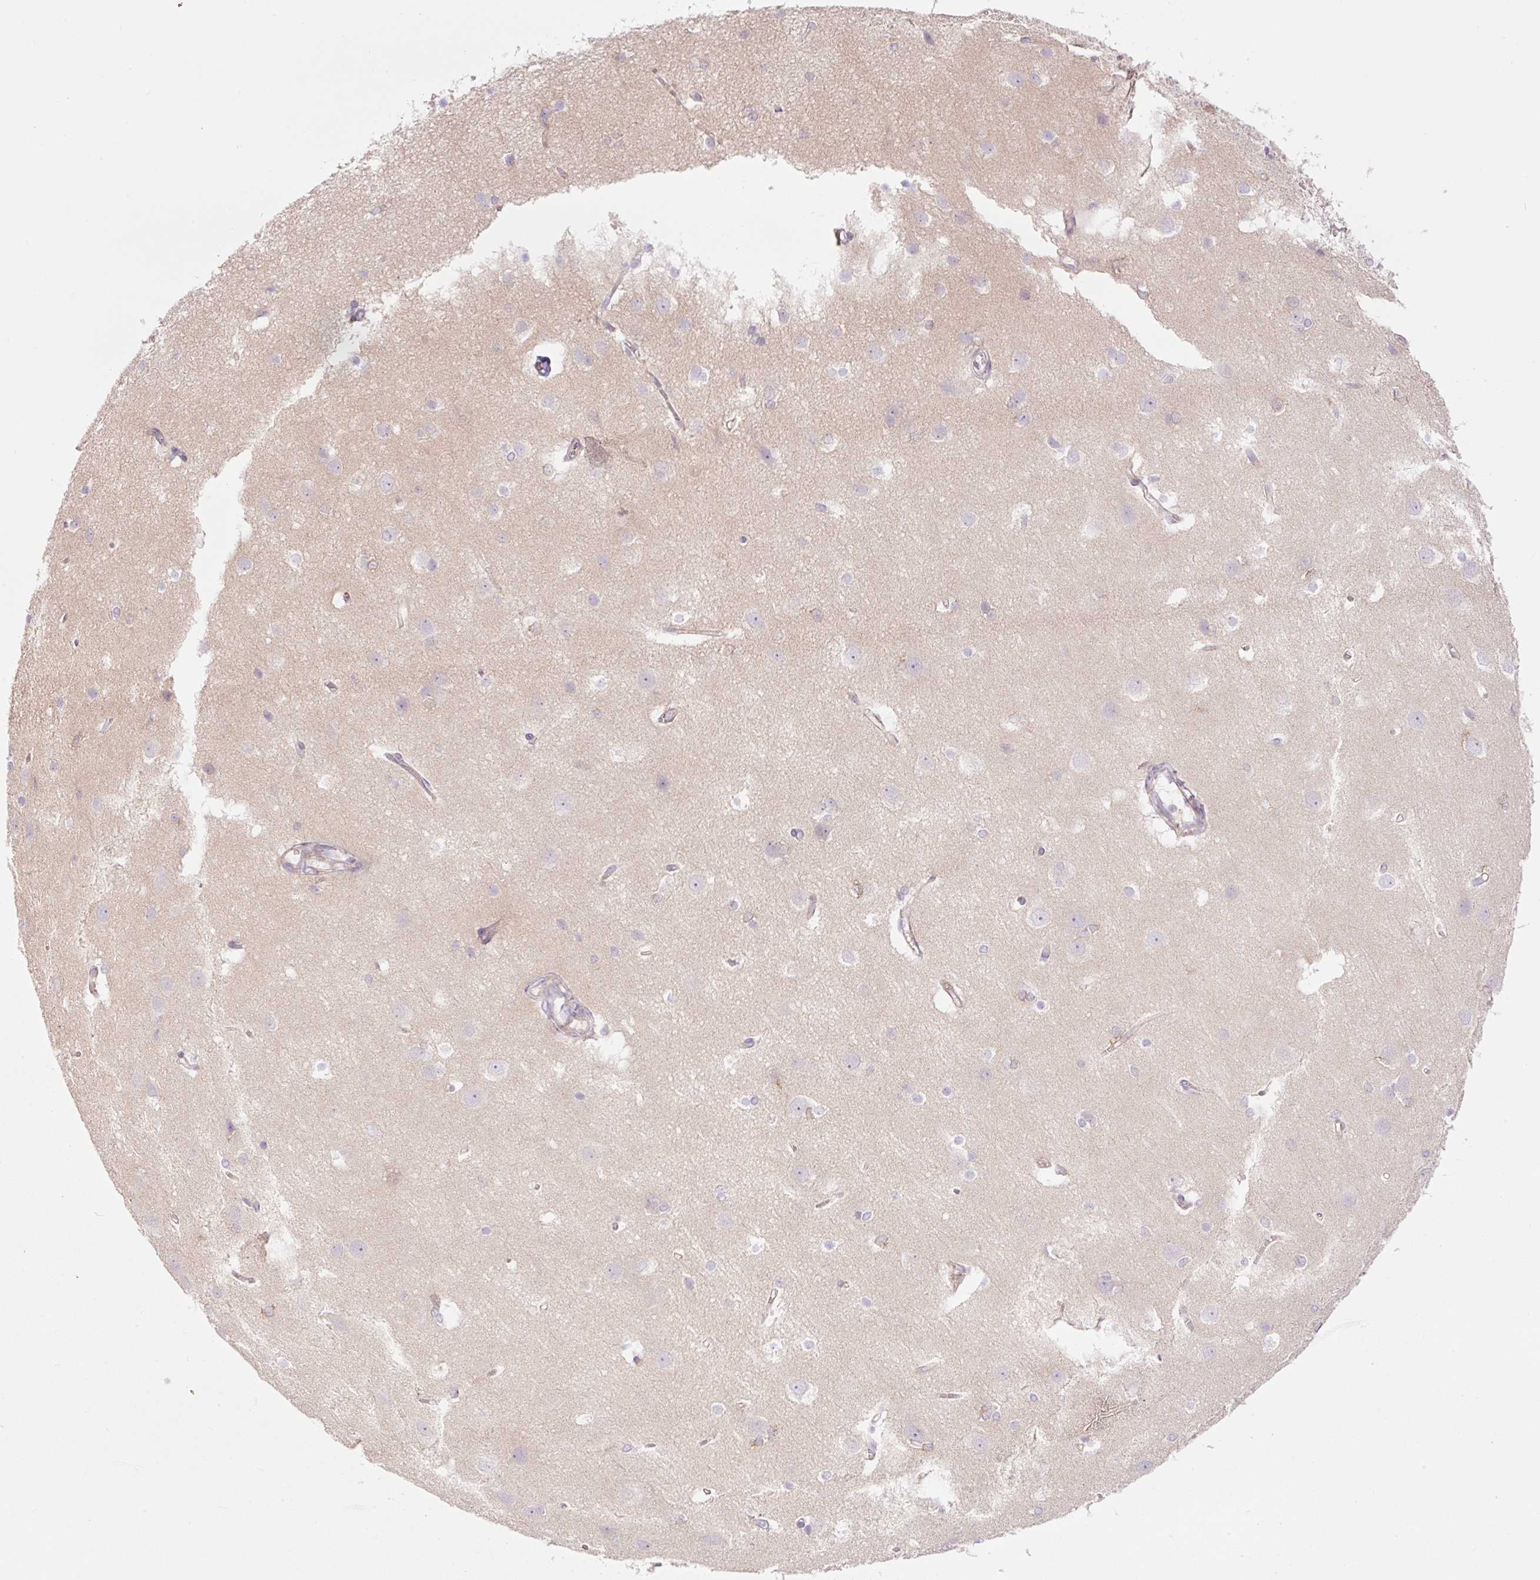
{"staining": {"intensity": "weak", "quantity": ">75%", "location": "cytoplasmic/membranous"}, "tissue": "cerebral cortex", "cell_type": "Endothelial cells", "image_type": "normal", "snomed": [{"axis": "morphology", "description": "Normal tissue, NOS"}, {"axis": "topography", "description": "Cerebral cortex"}], "caption": "Normal cerebral cortex demonstrates weak cytoplasmic/membranous staining in approximately >75% of endothelial cells, visualized by immunohistochemistry.", "gene": "SH2D6", "patient": {"sex": "male", "age": 37}}